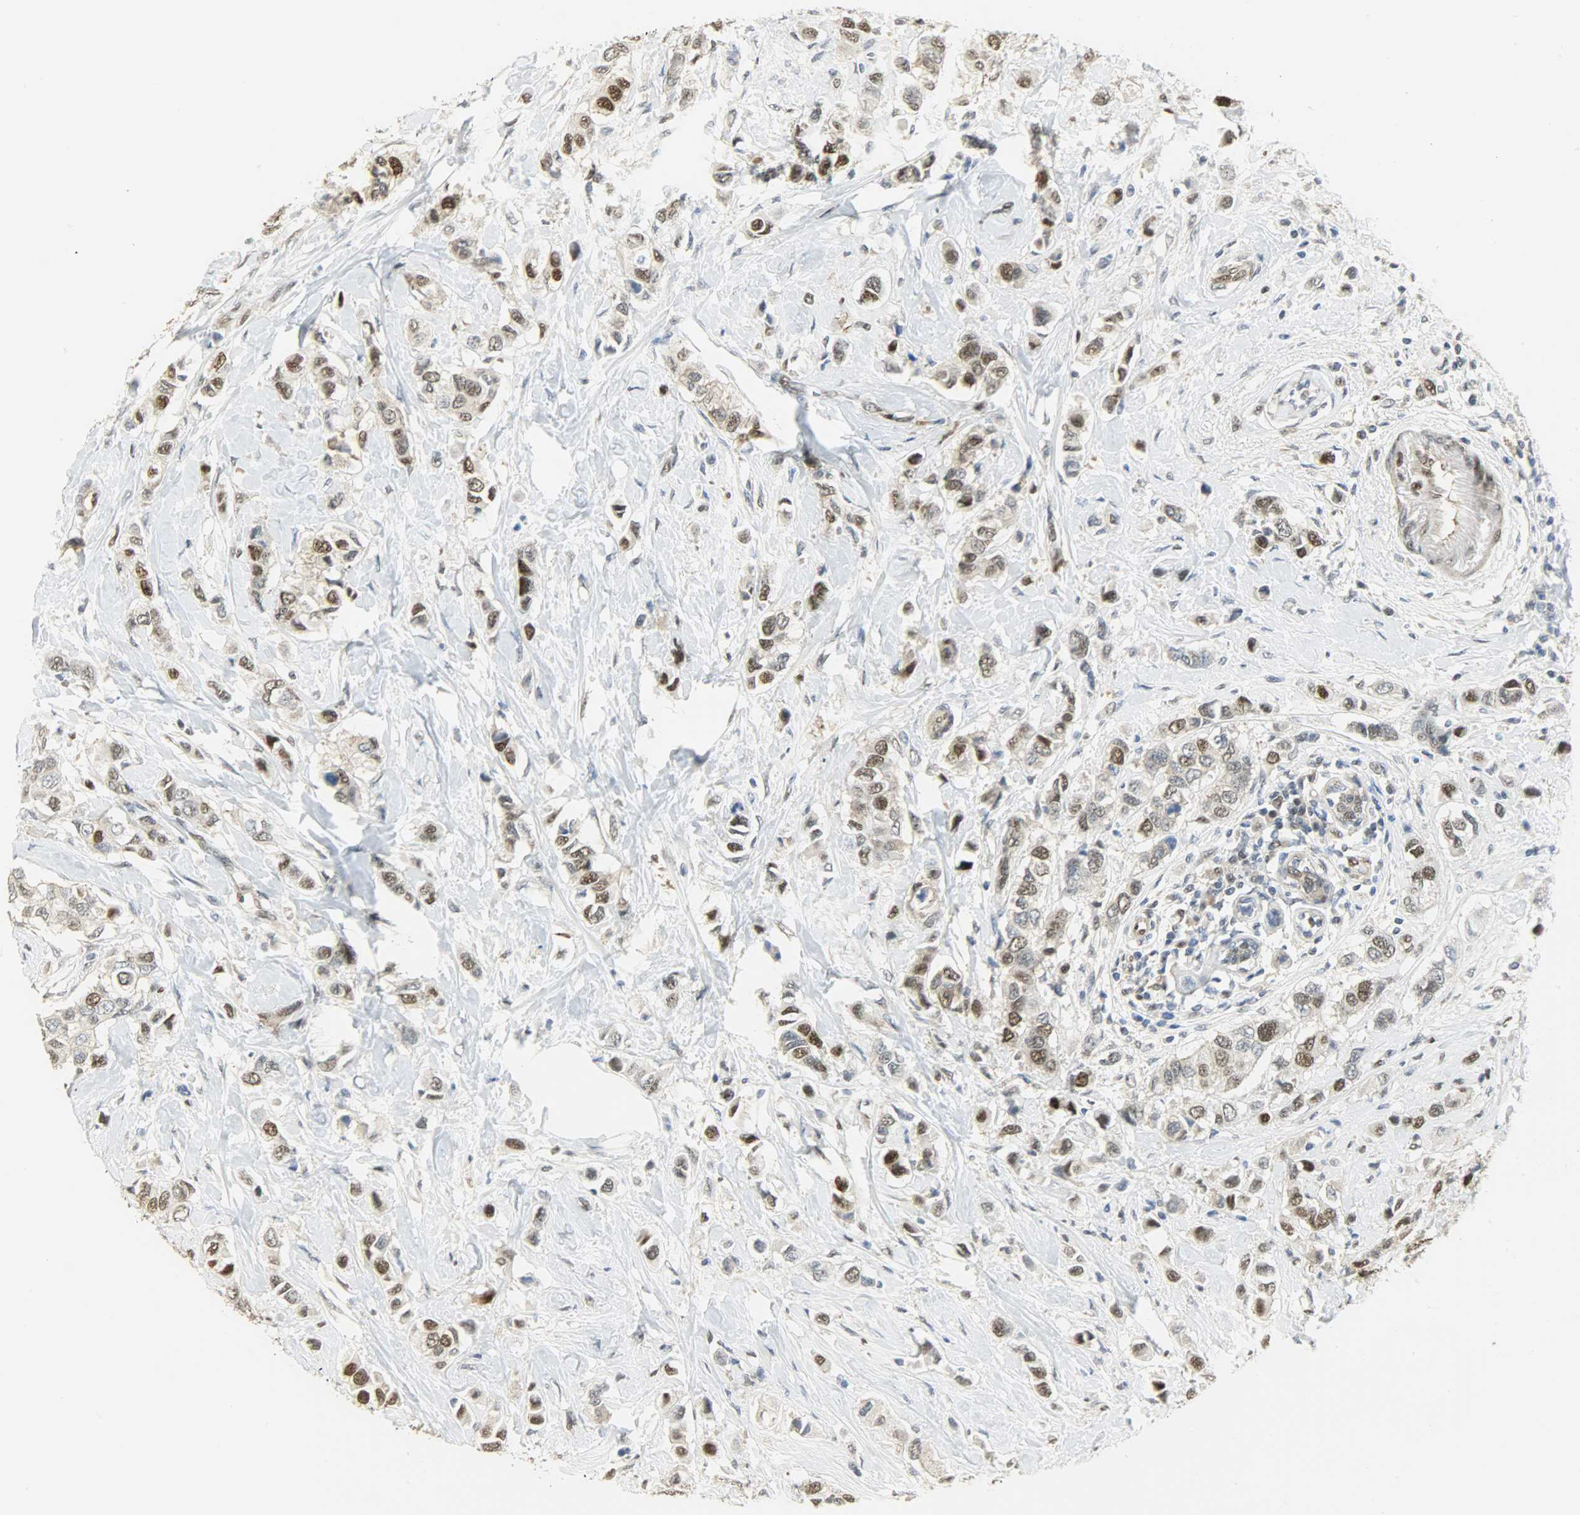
{"staining": {"intensity": "strong", "quantity": ">75%", "location": "nuclear"}, "tissue": "breast cancer", "cell_type": "Tumor cells", "image_type": "cancer", "snomed": [{"axis": "morphology", "description": "Duct carcinoma"}, {"axis": "topography", "description": "Breast"}], "caption": "Protein analysis of breast infiltrating ductal carcinoma tissue reveals strong nuclear expression in approximately >75% of tumor cells.", "gene": "NPEPL1", "patient": {"sex": "female", "age": 50}}